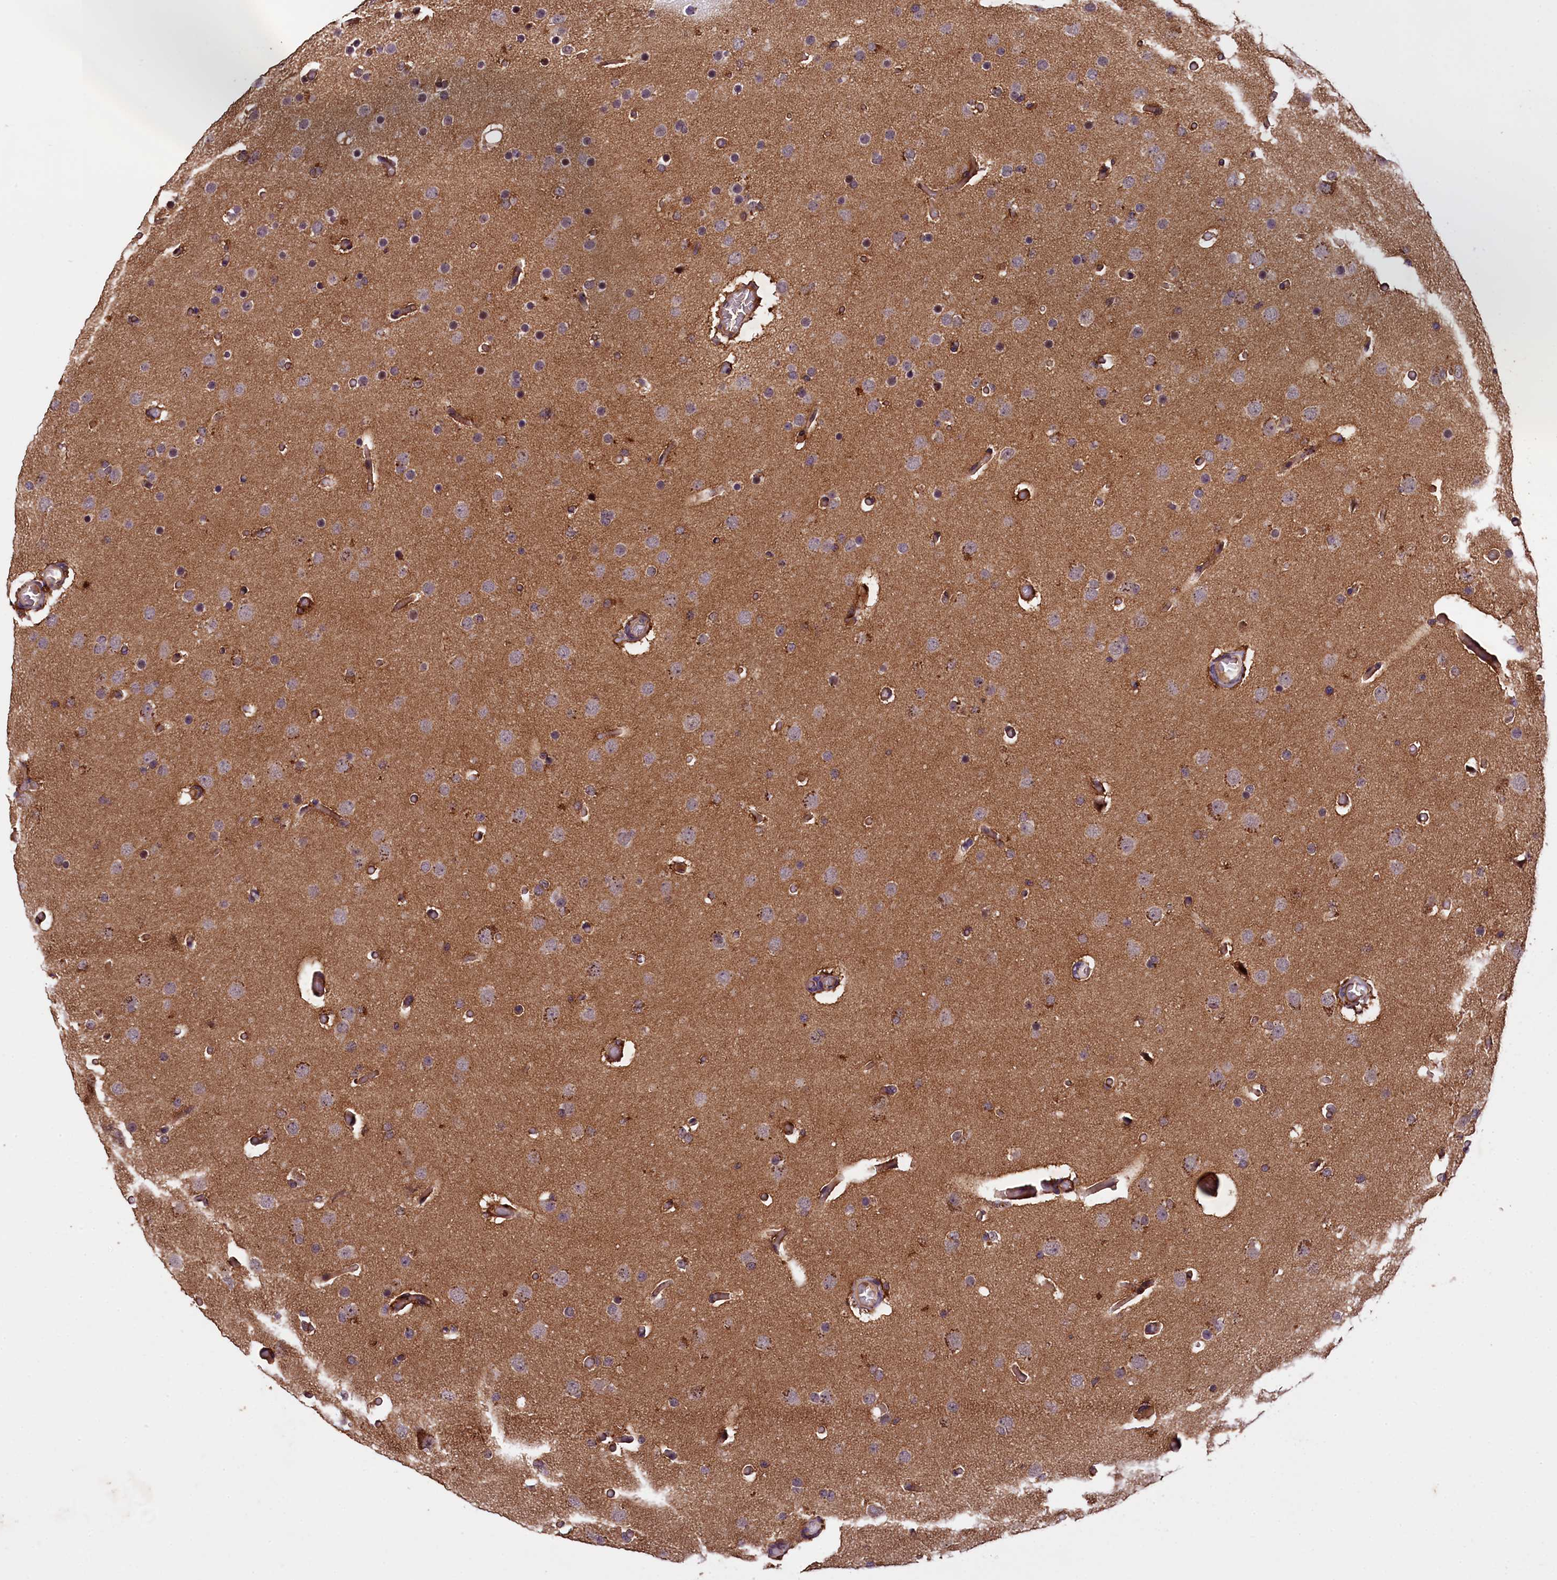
{"staining": {"intensity": "negative", "quantity": "none", "location": "none"}, "tissue": "glioma", "cell_type": "Tumor cells", "image_type": "cancer", "snomed": [{"axis": "morphology", "description": "Glioma, malignant, High grade"}, {"axis": "topography", "description": "Cerebral cortex"}], "caption": "Immunohistochemistry (IHC) image of human glioma stained for a protein (brown), which shows no staining in tumor cells.", "gene": "PLXNB1", "patient": {"sex": "female", "age": 36}}